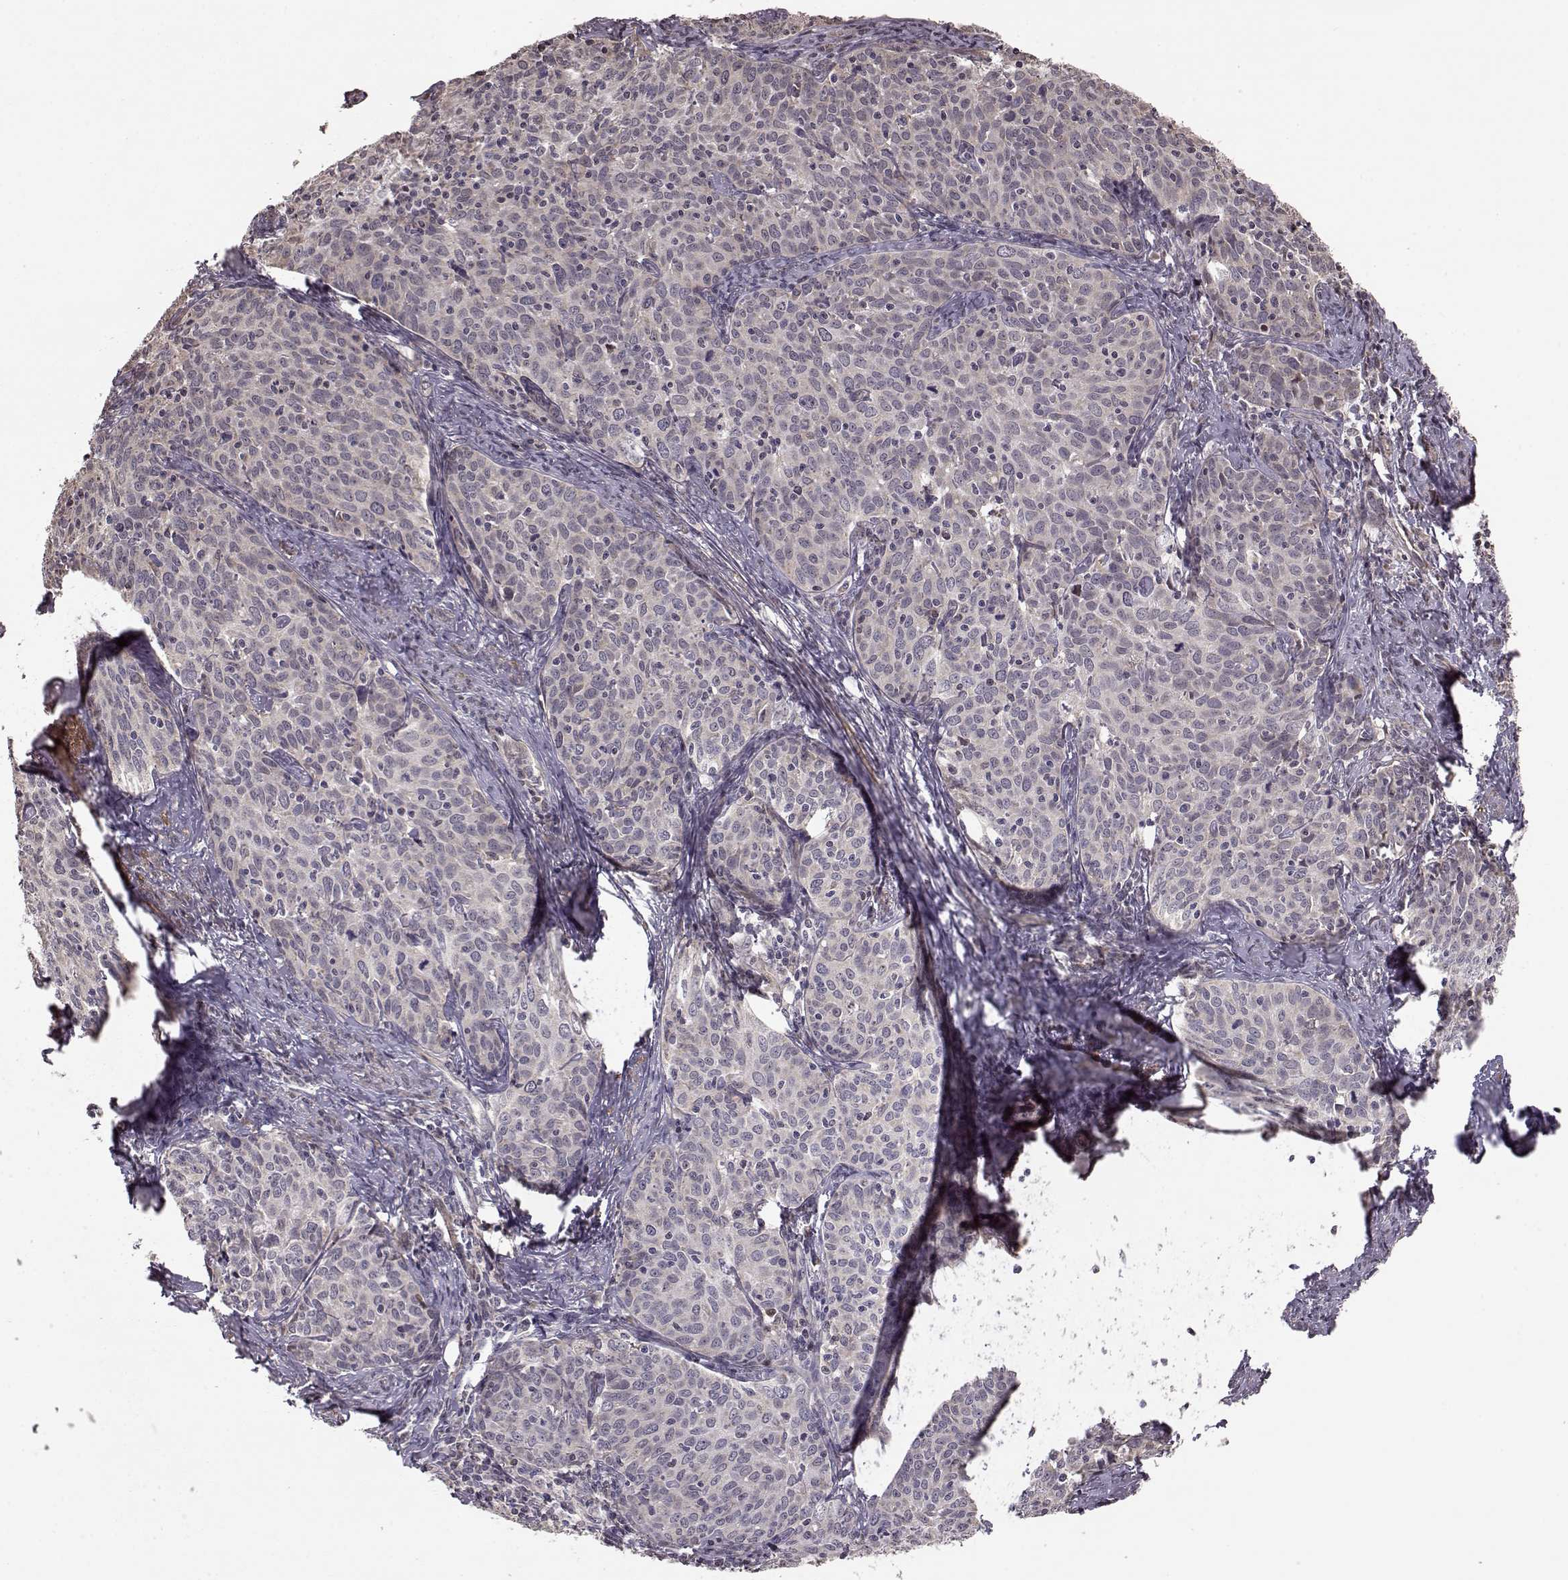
{"staining": {"intensity": "negative", "quantity": "none", "location": "none"}, "tissue": "cervical cancer", "cell_type": "Tumor cells", "image_type": "cancer", "snomed": [{"axis": "morphology", "description": "Squamous cell carcinoma, NOS"}, {"axis": "topography", "description": "Cervix"}], "caption": "Immunohistochemistry of human cervical cancer (squamous cell carcinoma) demonstrates no expression in tumor cells.", "gene": "BACH2", "patient": {"sex": "female", "age": 62}}